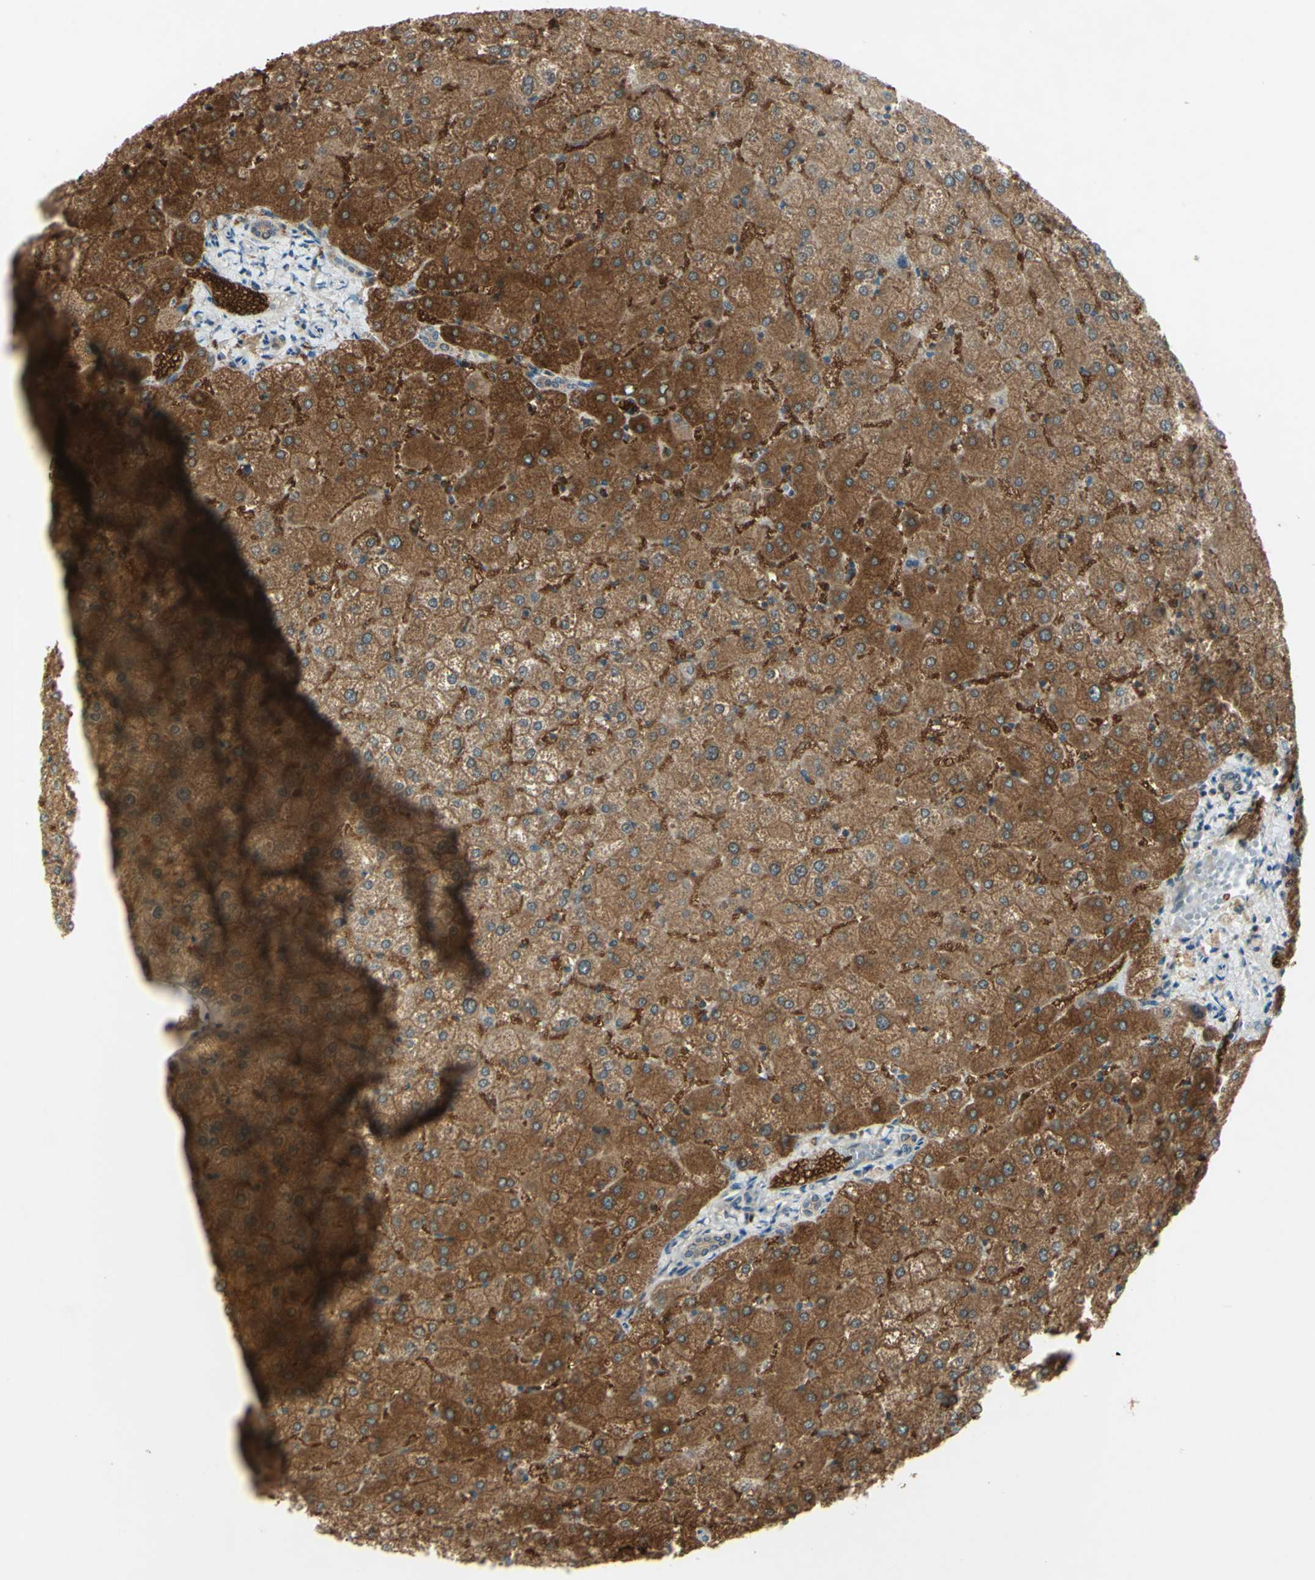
{"staining": {"intensity": "weak", "quantity": ">75%", "location": "cytoplasmic/membranous"}, "tissue": "liver", "cell_type": "Cholangiocytes", "image_type": "normal", "snomed": [{"axis": "morphology", "description": "Normal tissue, NOS"}, {"axis": "topography", "description": "Liver"}], "caption": "A low amount of weak cytoplasmic/membranous expression is seen in about >75% of cholangiocytes in benign liver.", "gene": "C1orf159", "patient": {"sex": "female", "age": 32}}